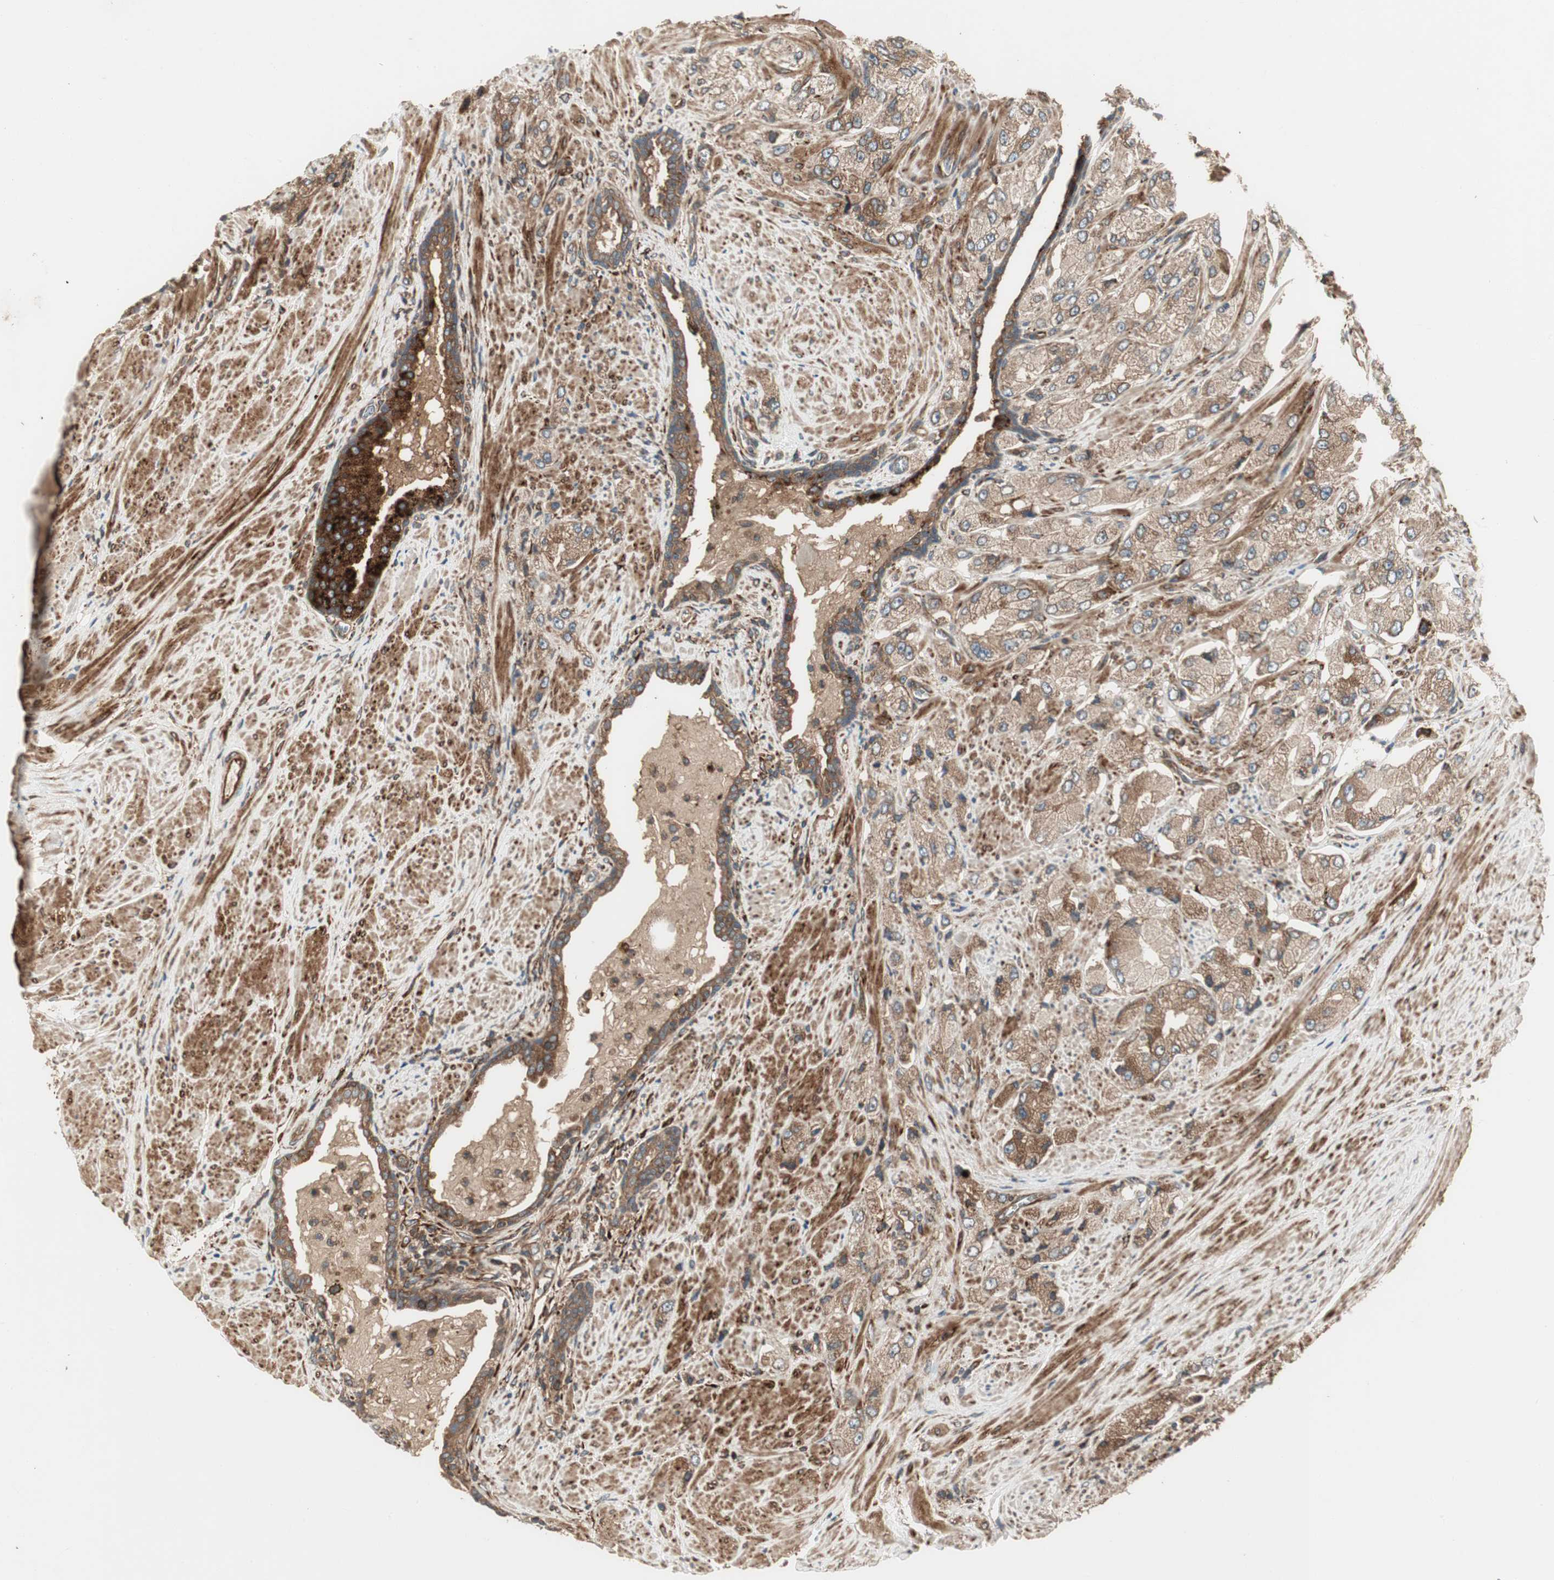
{"staining": {"intensity": "weak", "quantity": ">75%", "location": "cytoplasmic/membranous"}, "tissue": "prostate cancer", "cell_type": "Tumor cells", "image_type": "cancer", "snomed": [{"axis": "morphology", "description": "Adenocarcinoma, High grade"}, {"axis": "topography", "description": "Prostate"}], "caption": "Prostate cancer (high-grade adenocarcinoma) tissue shows weak cytoplasmic/membranous positivity in approximately >75% of tumor cells, visualized by immunohistochemistry.", "gene": "PRKG1", "patient": {"sex": "male", "age": 58}}